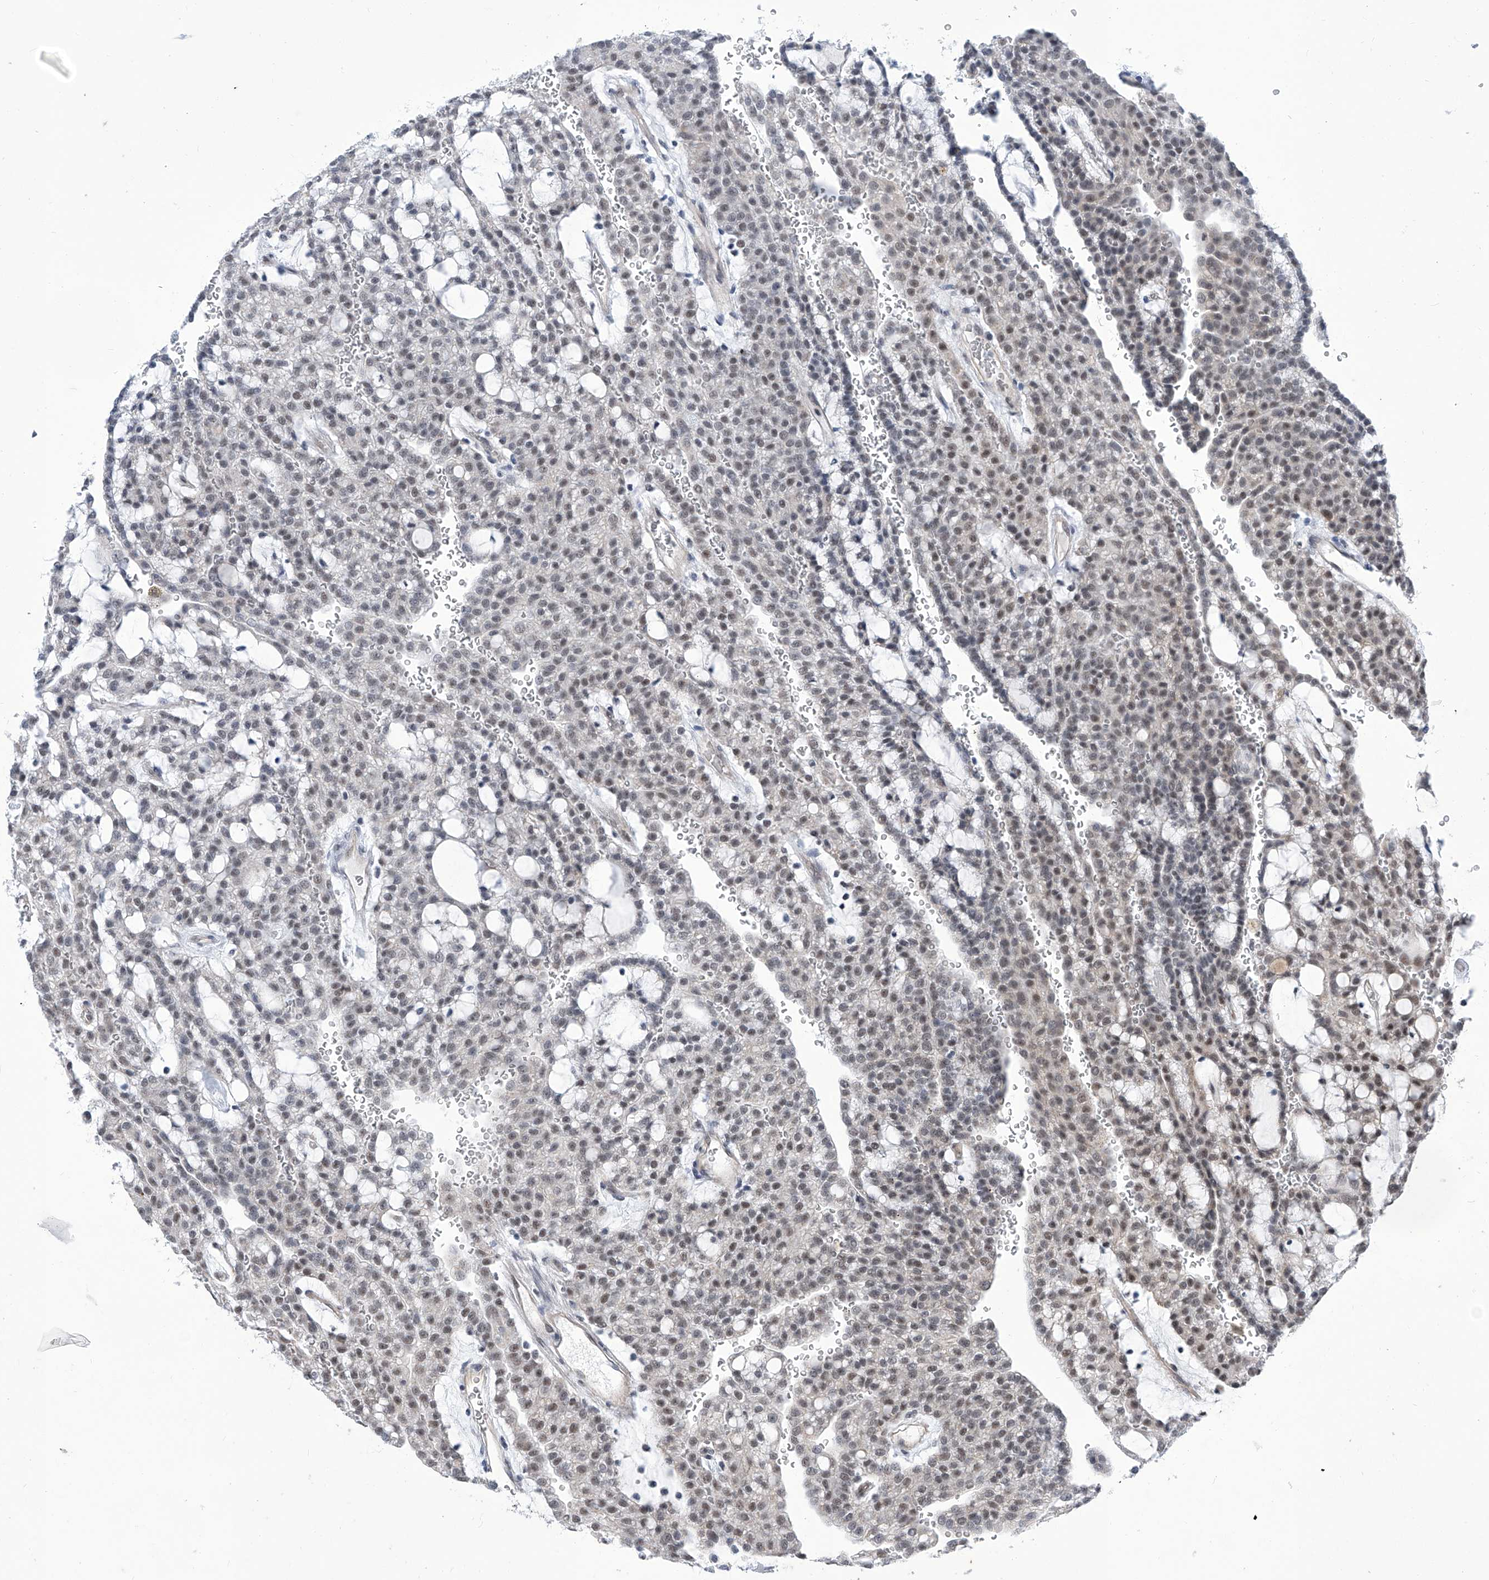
{"staining": {"intensity": "moderate", "quantity": "25%-75%", "location": "nuclear"}, "tissue": "renal cancer", "cell_type": "Tumor cells", "image_type": "cancer", "snomed": [{"axis": "morphology", "description": "Adenocarcinoma, NOS"}, {"axis": "topography", "description": "Kidney"}], "caption": "A medium amount of moderate nuclear expression is seen in approximately 25%-75% of tumor cells in renal adenocarcinoma tissue.", "gene": "SART1", "patient": {"sex": "male", "age": 63}}